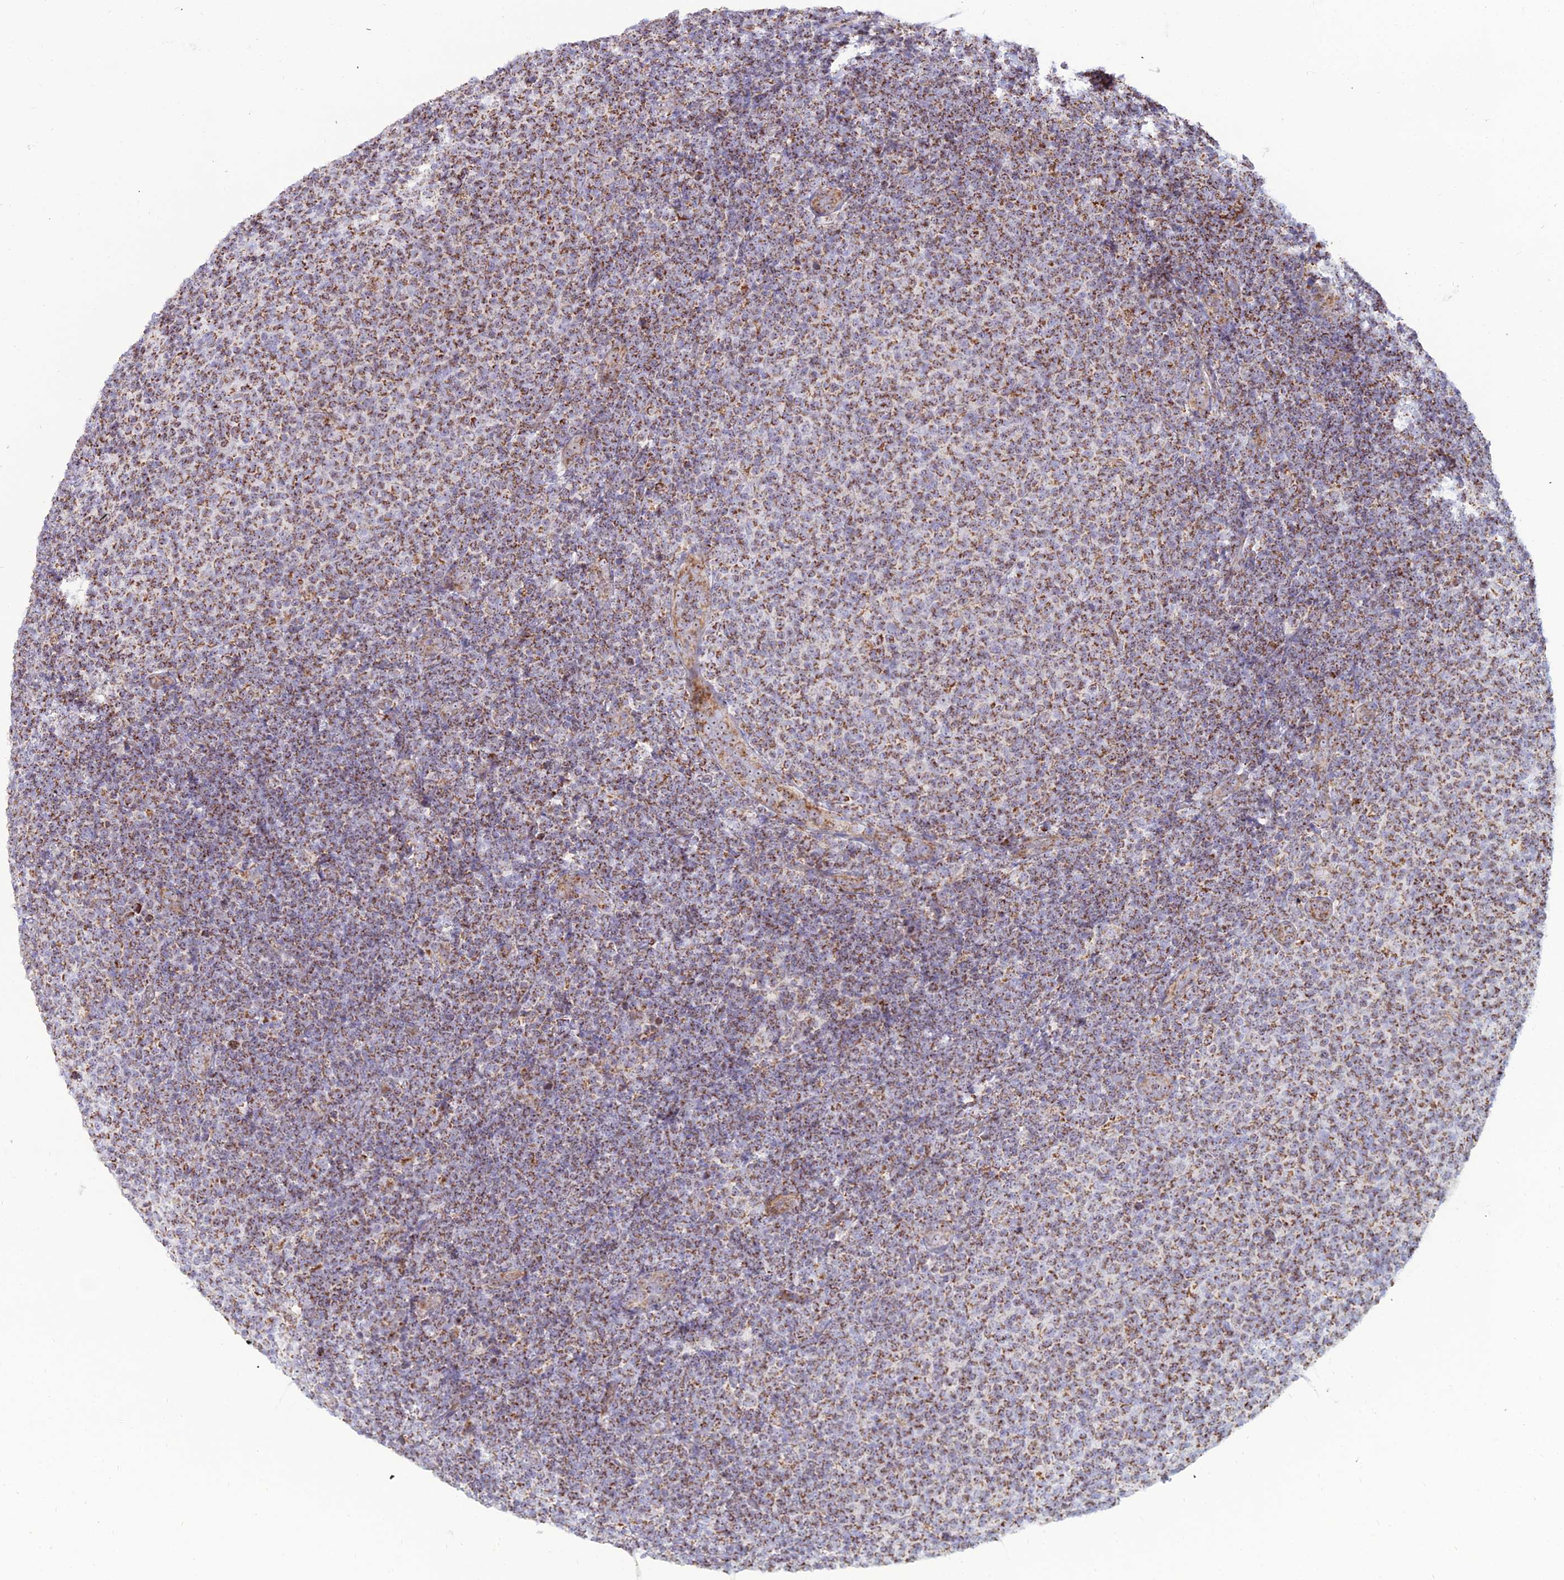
{"staining": {"intensity": "moderate", "quantity": ">75%", "location": "cytoplasmic/membranous"}, "tissue": "lymphoma", "cell_type": "Tumor cells", "image_type": "cancer", "snomed": [{"axis": "morphology", "description": "Malignant lymphoma, non-Hodgkin's type, Low grade"}, {"axis": "topography", "description": "Lymph node"}], "caption": "The image demonstrates staining of lymphoma, revealing moderate cytoplasmic/membranous protein staining (brown color) within tumor cells.", "gene": "SLC35F4", "patient": {"sex": "male", "age": 66}}